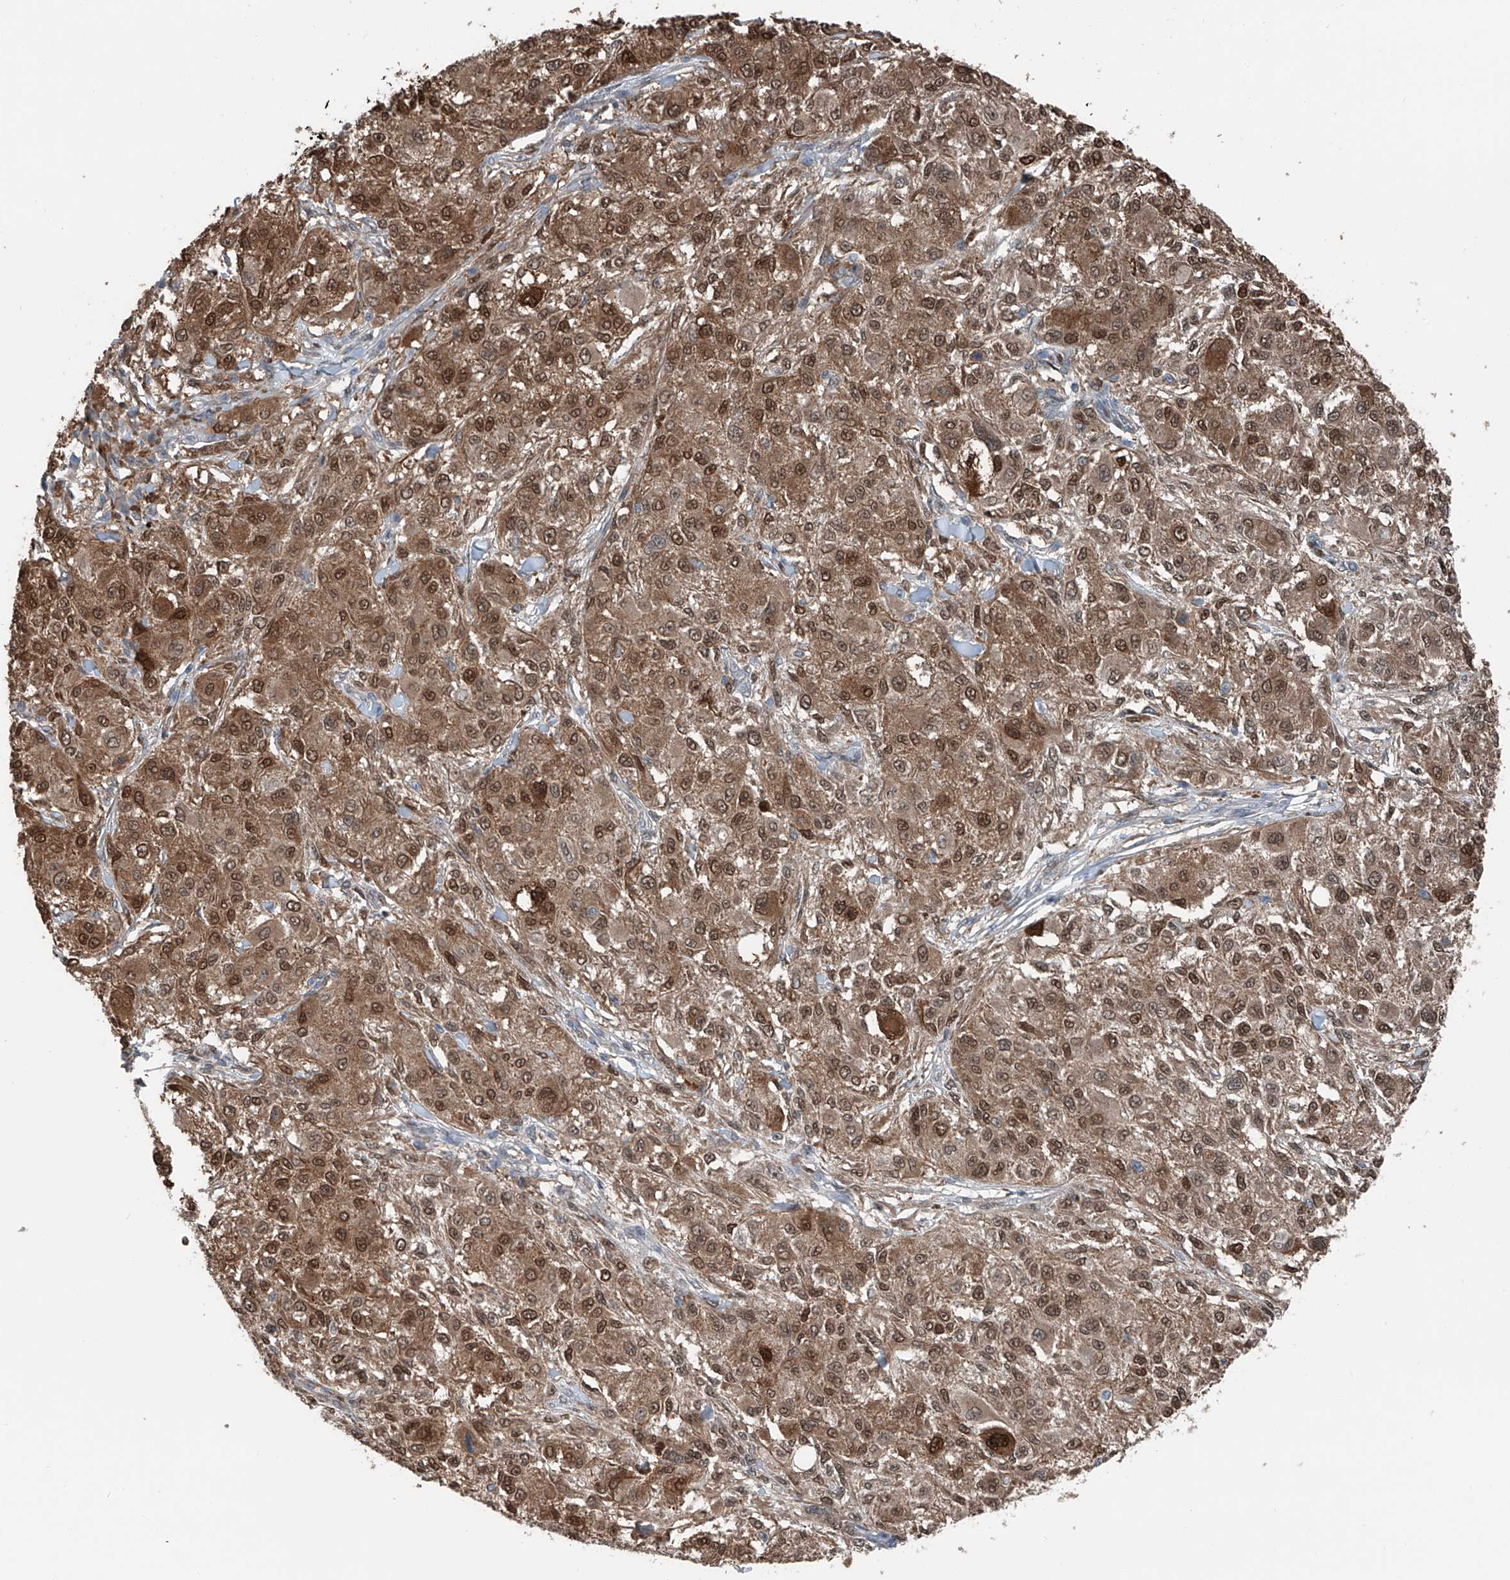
{"staining": {"intensity": "strong", "quantity": ">75%", "location": "cytoplasmic/membranous,nuclear"}, "tissue": "melanoma", "cell_type": "Tumor cells", "image_type": "cancer", "snomed": [{"axis": "morphology", "description": "Necrosis, NOS"}, {"axis": "morphology", "description": "Malignant melanoma, NOS"}, {"axis": "topography", "description": "Skin"}], "caption": "Protein staining by immunohistochemistry (IHC) reveals strong cytoplasmic/membranous and nuclear staining in about >75% of tumor cells in malignant melanoma.", "gene": "HSPA6", "patient": {"sex": "female", "age": 87}}